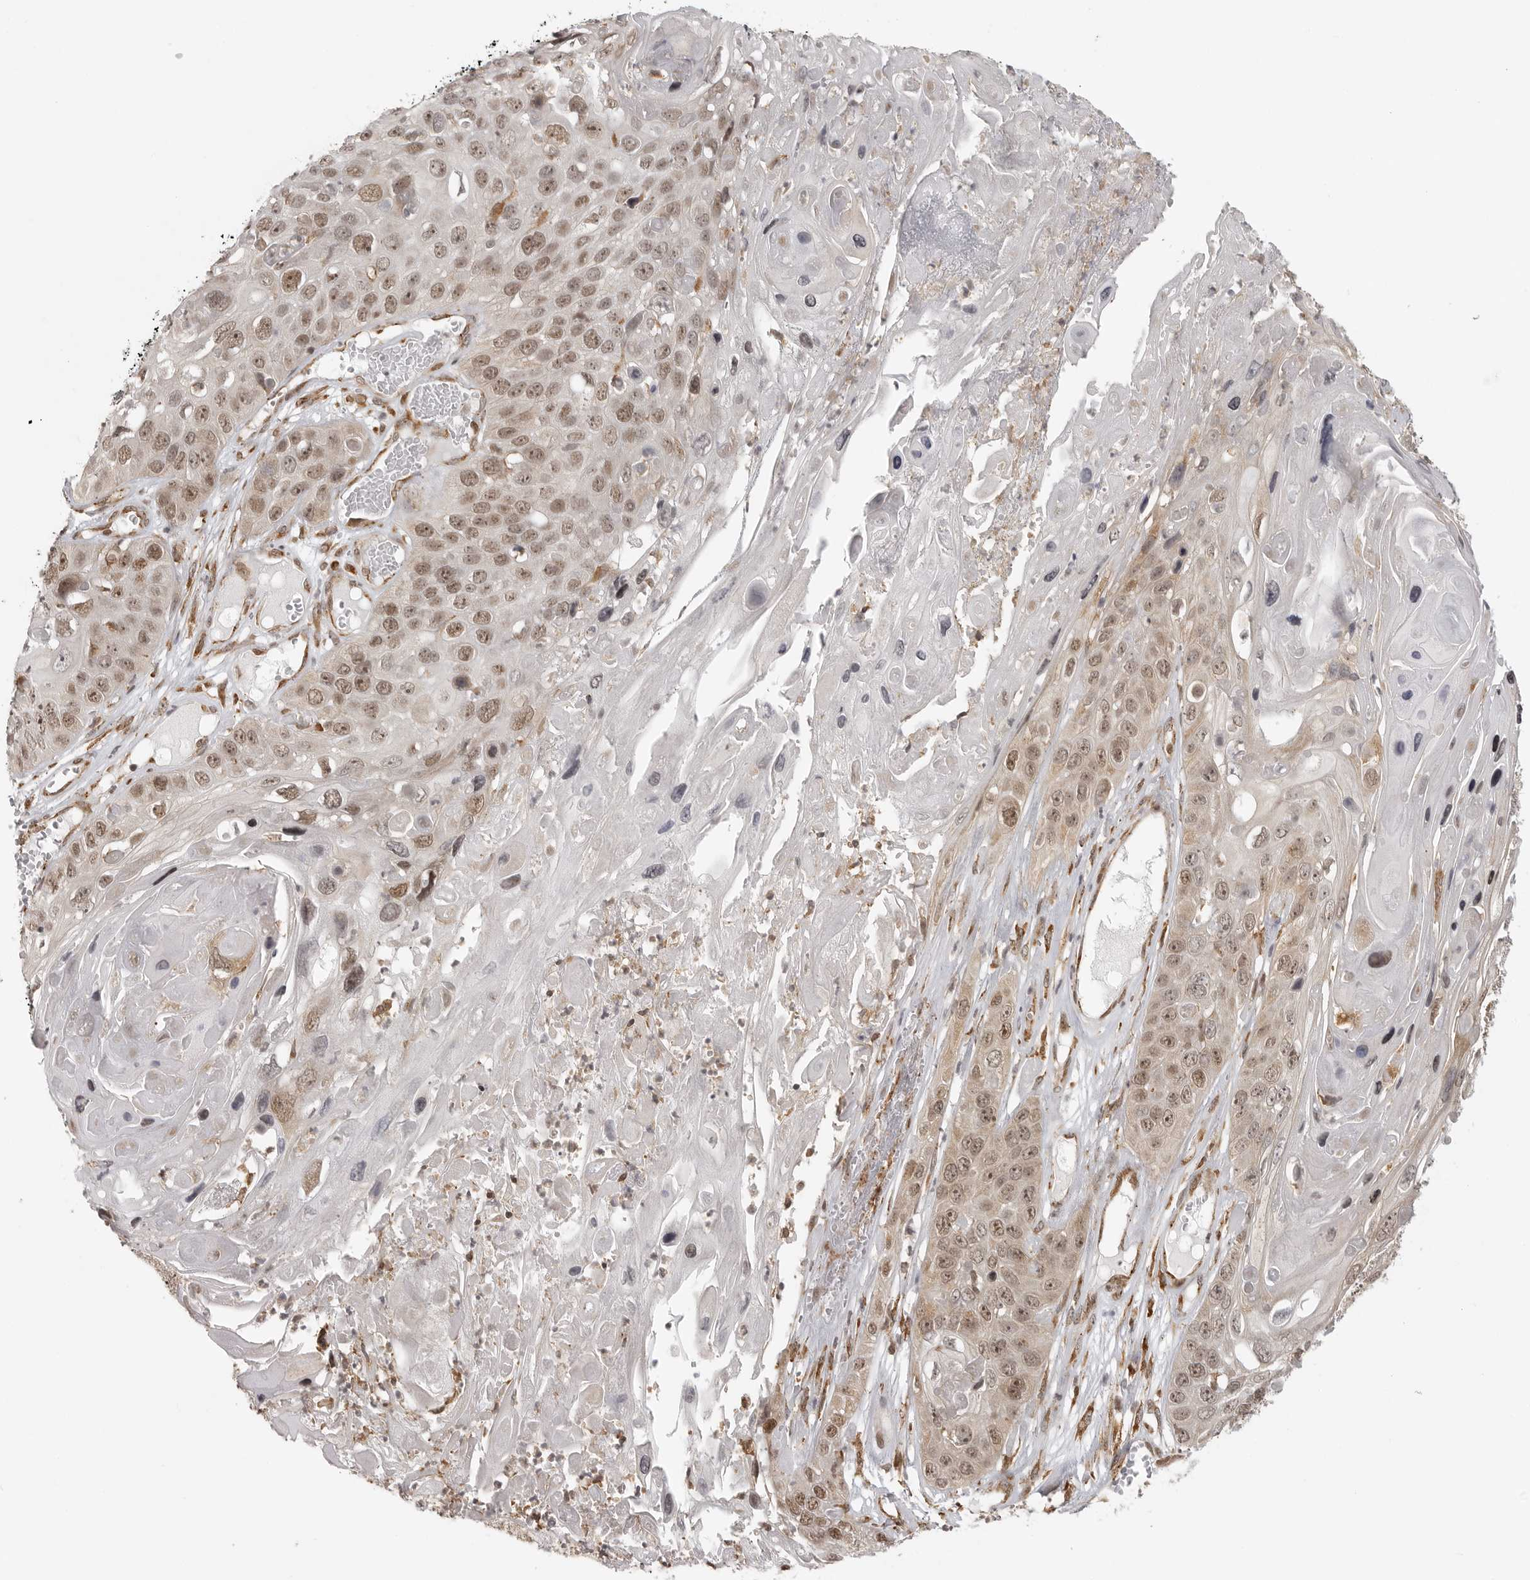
{"staining": {"intensity": "weak", "quantity": ">75%", "location": "nuclear"}, "tissue": "skin cancer", "cell_type": "Tumor cells", "image_type": "cancer", "snomed": [{"axis": "morphology", "description": "Squamous cell carcinoma, NOS"}, {"axis": "topography", "description": "Skin"}], "caption": "Immunohistochemical staining of human skin cancer (squamous cell carcinoma) displays low levels of weak nuclear protein staining in about >75% of tumor cells. The staining was performed using DAB to visualize the protein expression in brown, while the nuclei were stained in blue with hematoxylin (Magnification: 20x).", "gene": "ISG20L2", "patient": {"sex": "male", "age": 55}}